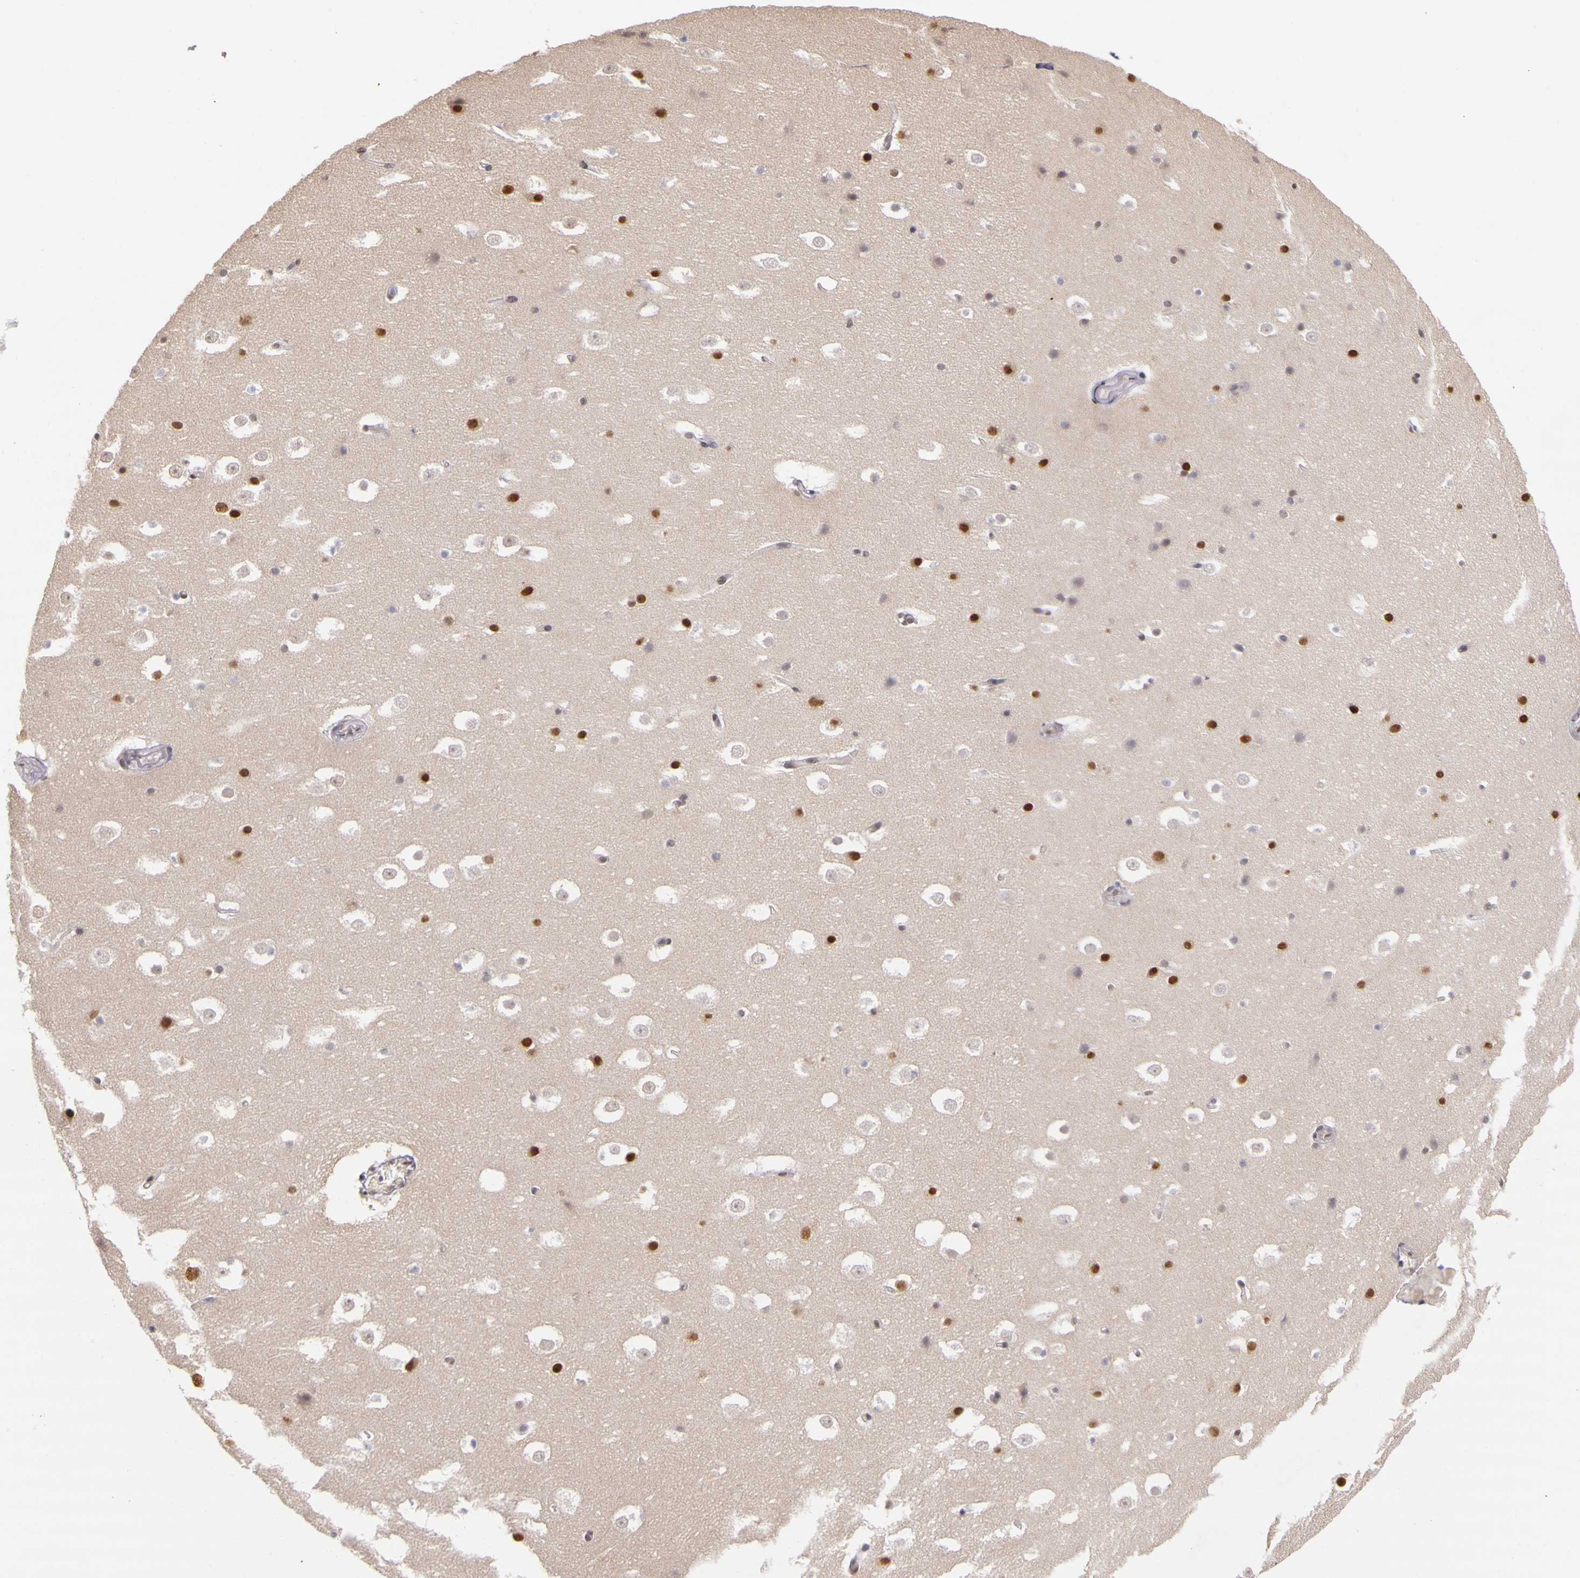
{"staining": {"intensity": "weak", "quantity": "25%-75%", "location": "nuclear"}, "tissue": "hippocampus", "cell_type": "Glial cells", "image_type": "normal", "snomed": [{"axis": "morphology", "description": "Normal tissue, NOS"}, {"axis": "topography", "description": "Hippocampus"}], "caption": "Protein positivity by immunohistochemistry reveals weak nuclear staining in about 25%-75% of glial cells in benign hippocampus.", "gene": "WDR13", "patient": {"sex": "male", "age": 45}}